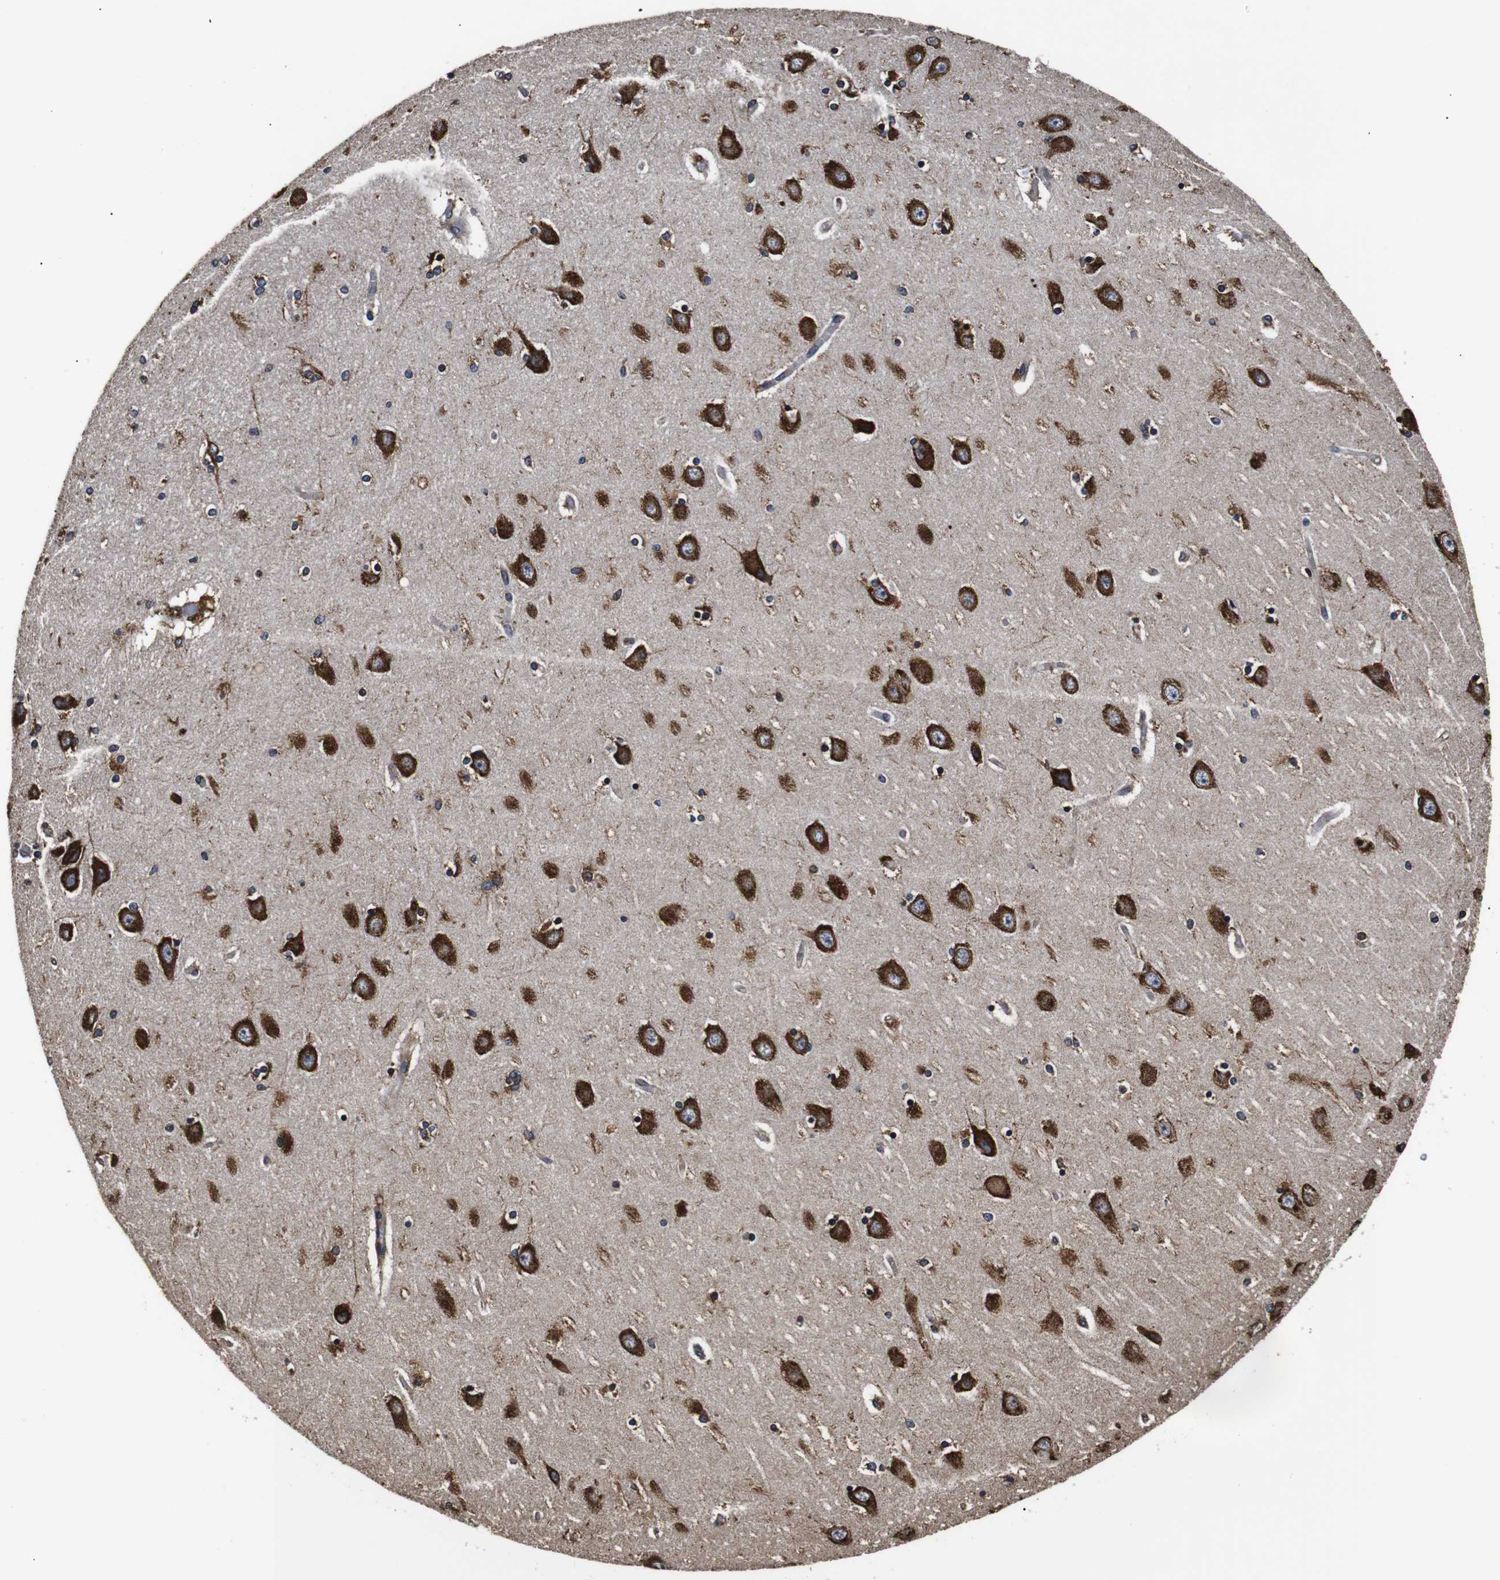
{"staining": {"intensity": "moderate", "quantity": "<25%", "location": "cytoplasmic/membranous"}, "tissue": "hippocampus", "cell_type": "Glial cells", "image_type": "normal", "snomed": [{"axis": "morphology", "description": "Normal tissue, NOS"}, {"axis": "topography", "description": "Hippocampus"}], "caption": "DAB (3,3'-diaminobenzidine) immunohistochemical staining of normal human hippocampus reveals moderate cytoplasmic/membranous protein expression in about <25% of glial cells.", "gene": "HHIP", "patient": {"sex": "female", "age": 54}}